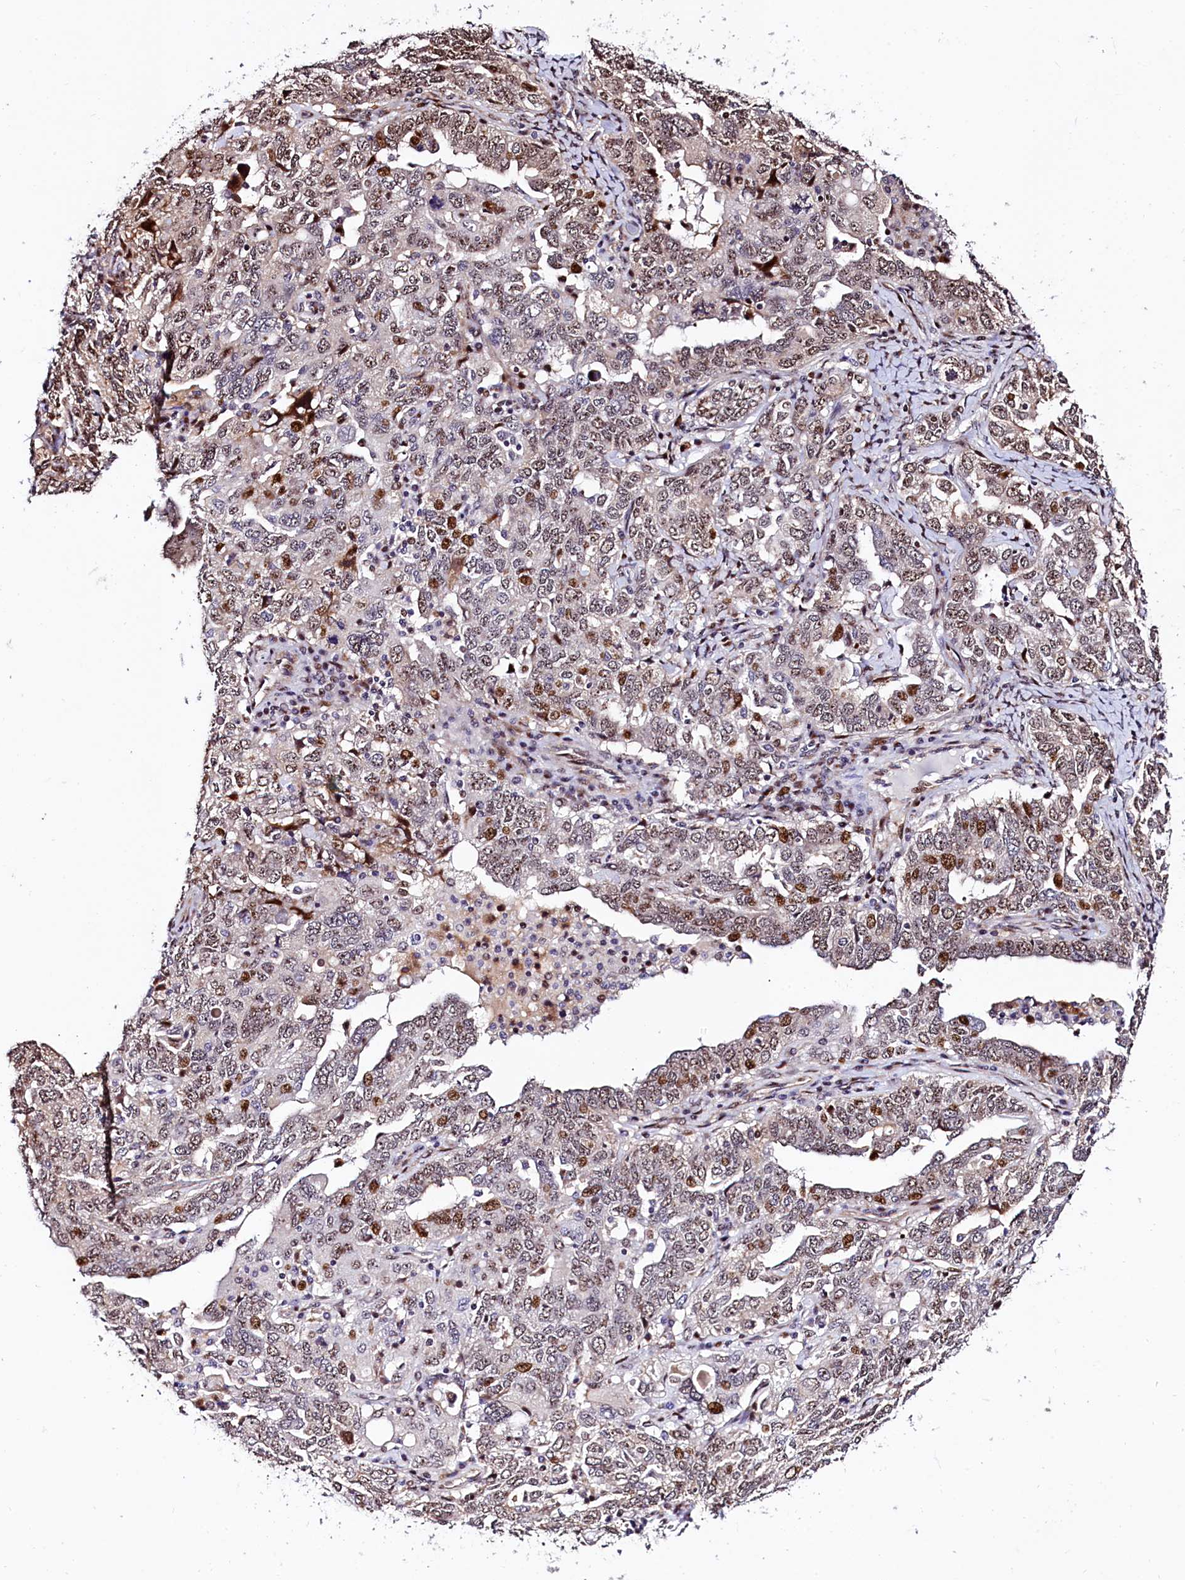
{"staining": {"intensity": "strong", "quantity": "<25%", "location": "nuclear"}, "tissue": "ovarian cancer", "cell_type": "Tumor cells", "image_type": "cancer", "snomed": [{"axis": "morphology", "description": "Carcinoma, endometroid"}, {"axis": "topography", "description": "Ovary"}], "caption": "Immunohistochemical staining of human ovarian cancer reveals strong nuclear protein positivity in approximately <25% of tumor cells.", "gene": "TRMT112", "patient": {"sex": "female", "age": 62}}